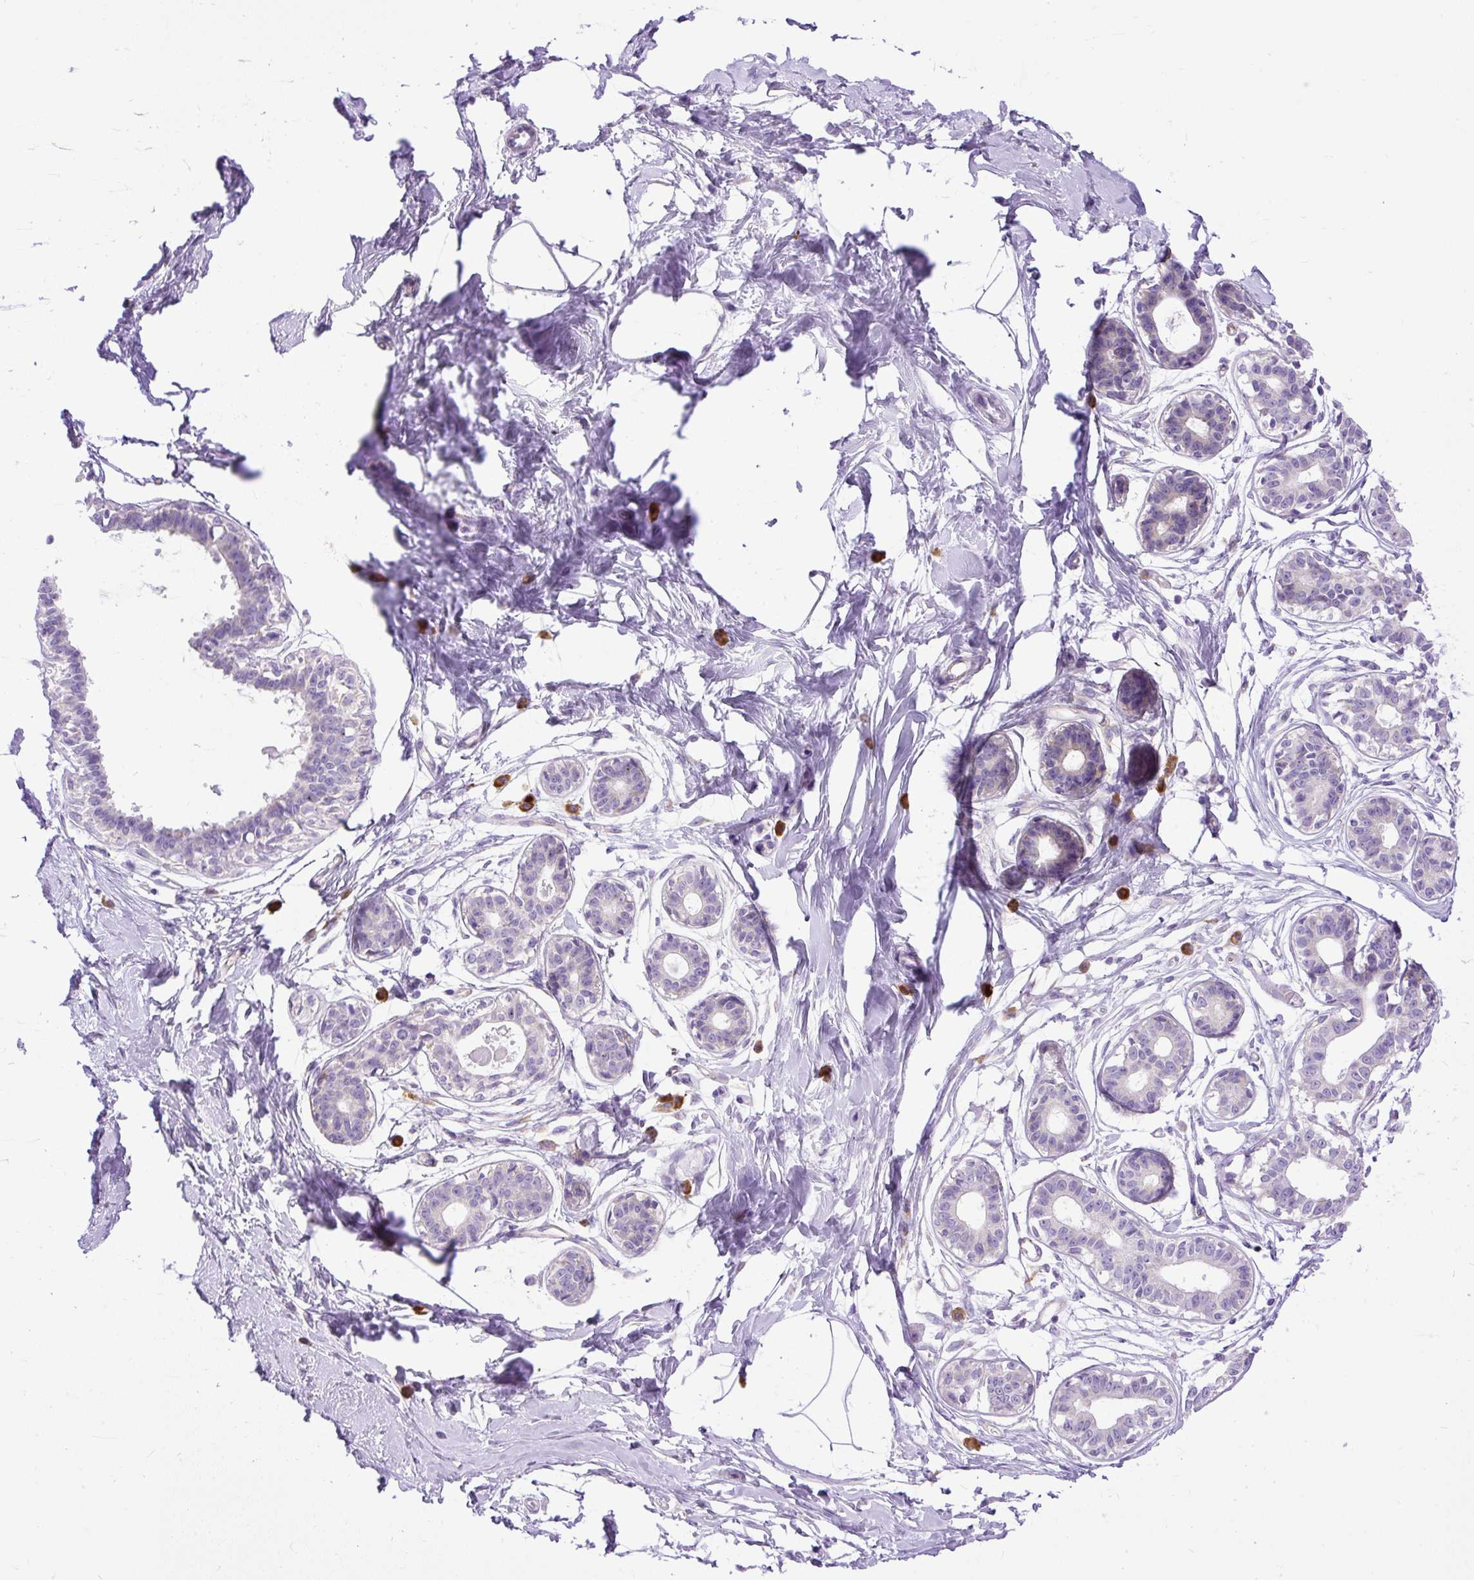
{"staining": {"intensity": "negative", "quantity": "none", "location": "none"}, "tissue": "breast", "cell_type": "Adipocytes", "image_type": "normal", "snomed": [{"axis": "morphology", "description": "Normal tissue, NOS"}, {"axis": "topography", "description": "Breast"}], "caption": "Adipocytes are negative for brown protein staining in benign breast. (DAB immunohistochemistry visualized using brightfield microscopy, high magnification).", "gene": "SYBU", "patient": {"sex": "female", "age": 45}}